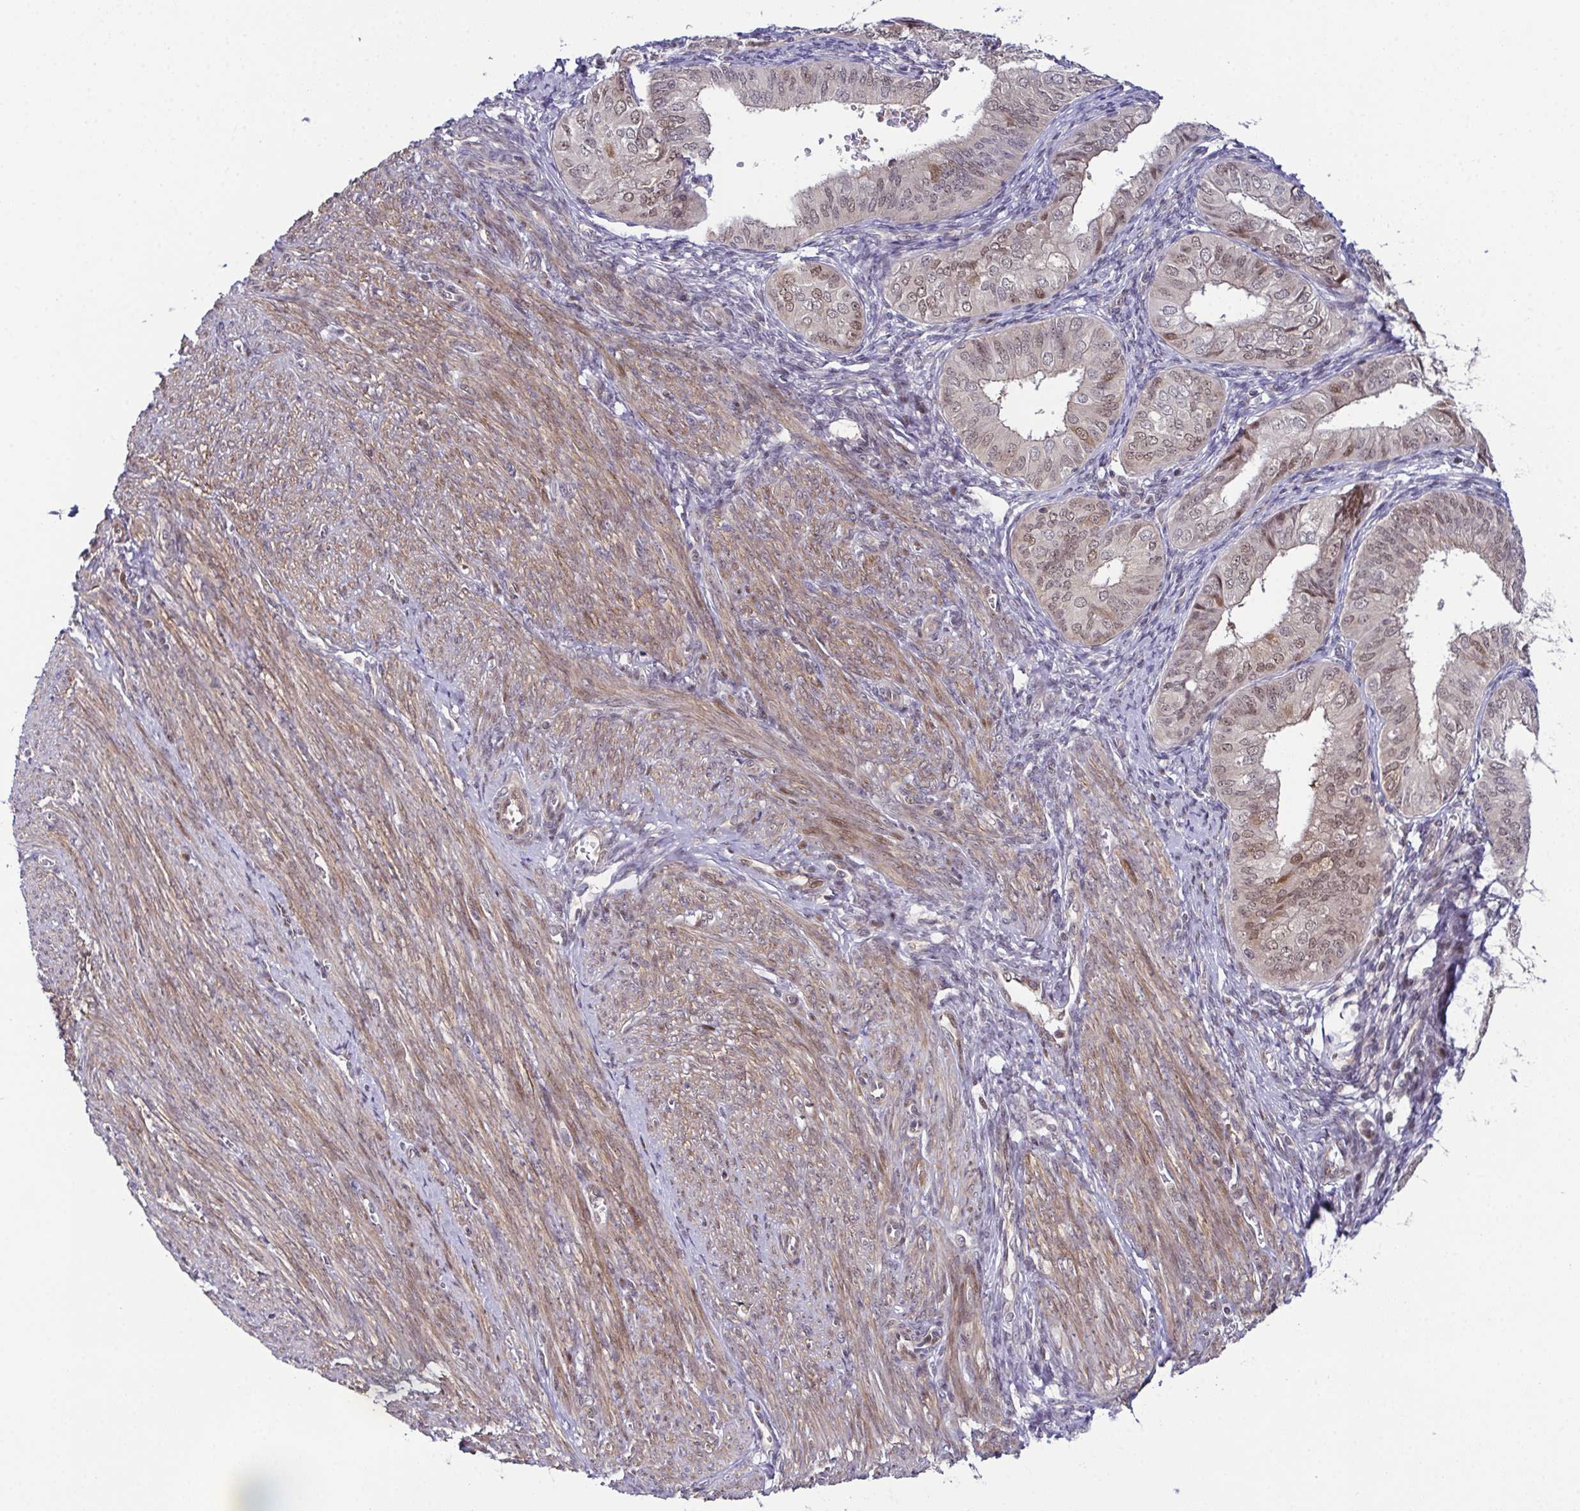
{"staining": {"intensity": "weak", "quantity": "25%-75%", "location": "nuclear"}, "tissue": "endometrial cancer", "cell_type": "Tumor cells", "image_type": "cancer", "snomed": [{"axis": "morphology", "description": "Adenocarcinoma, NOS"}, {"axis": "topography", "description": "Endometrium"}], "caption": "Protein staining shows weak nuclear expression in approximately 25%-75% of tumor cells in endometrial adenocarcinoma.", "gene": "DNAJB1", "patient": {"sex": "female", "age": 58}}